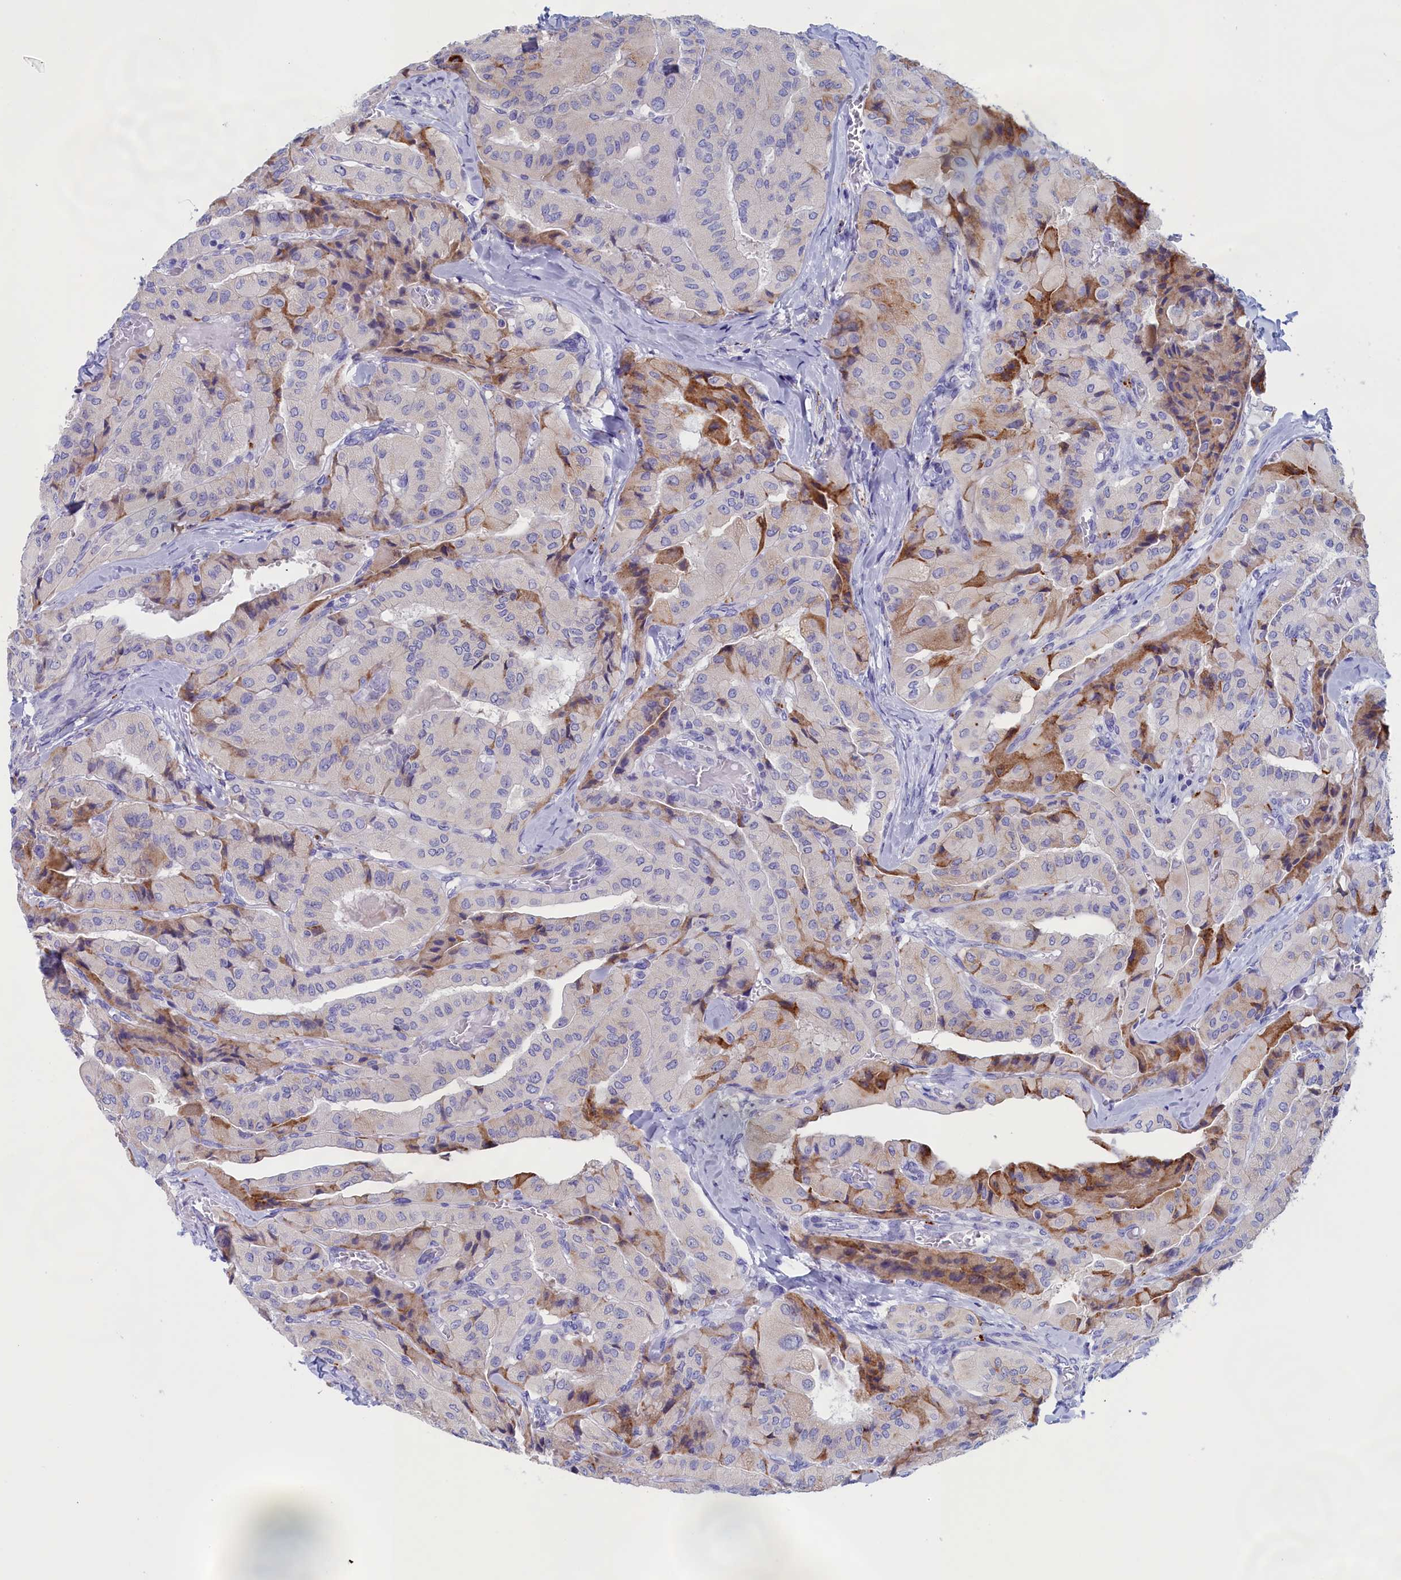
{"staining": {"intensity": "moderate", "quantity": "<25%", "location": "cytoplasmic/membranous"}, "tissue": "thyroid cancer", "cell_type": "Tumor cells", "image_type": "cancer", "snomed": [{"axis": "morphology", "description": "Normal tissue, NOS"}, {"axis": "morphology", "description": "Papillary adenocarcinoma, NOS"}, {"axis": "topography", "description": "Thyroid gland"}], "caption": "Immunohistochemistry (IHC) photomicrograph of human thyroid cancer (papillary adenocarcinoma) stained for a protein (brown), which exhibits low levels of moderate cytoplasmic/membranous positivity in about <25% of tumor cells.", "gene": "ANKRD2", "patient": {"sex": "female", "age": 59}}